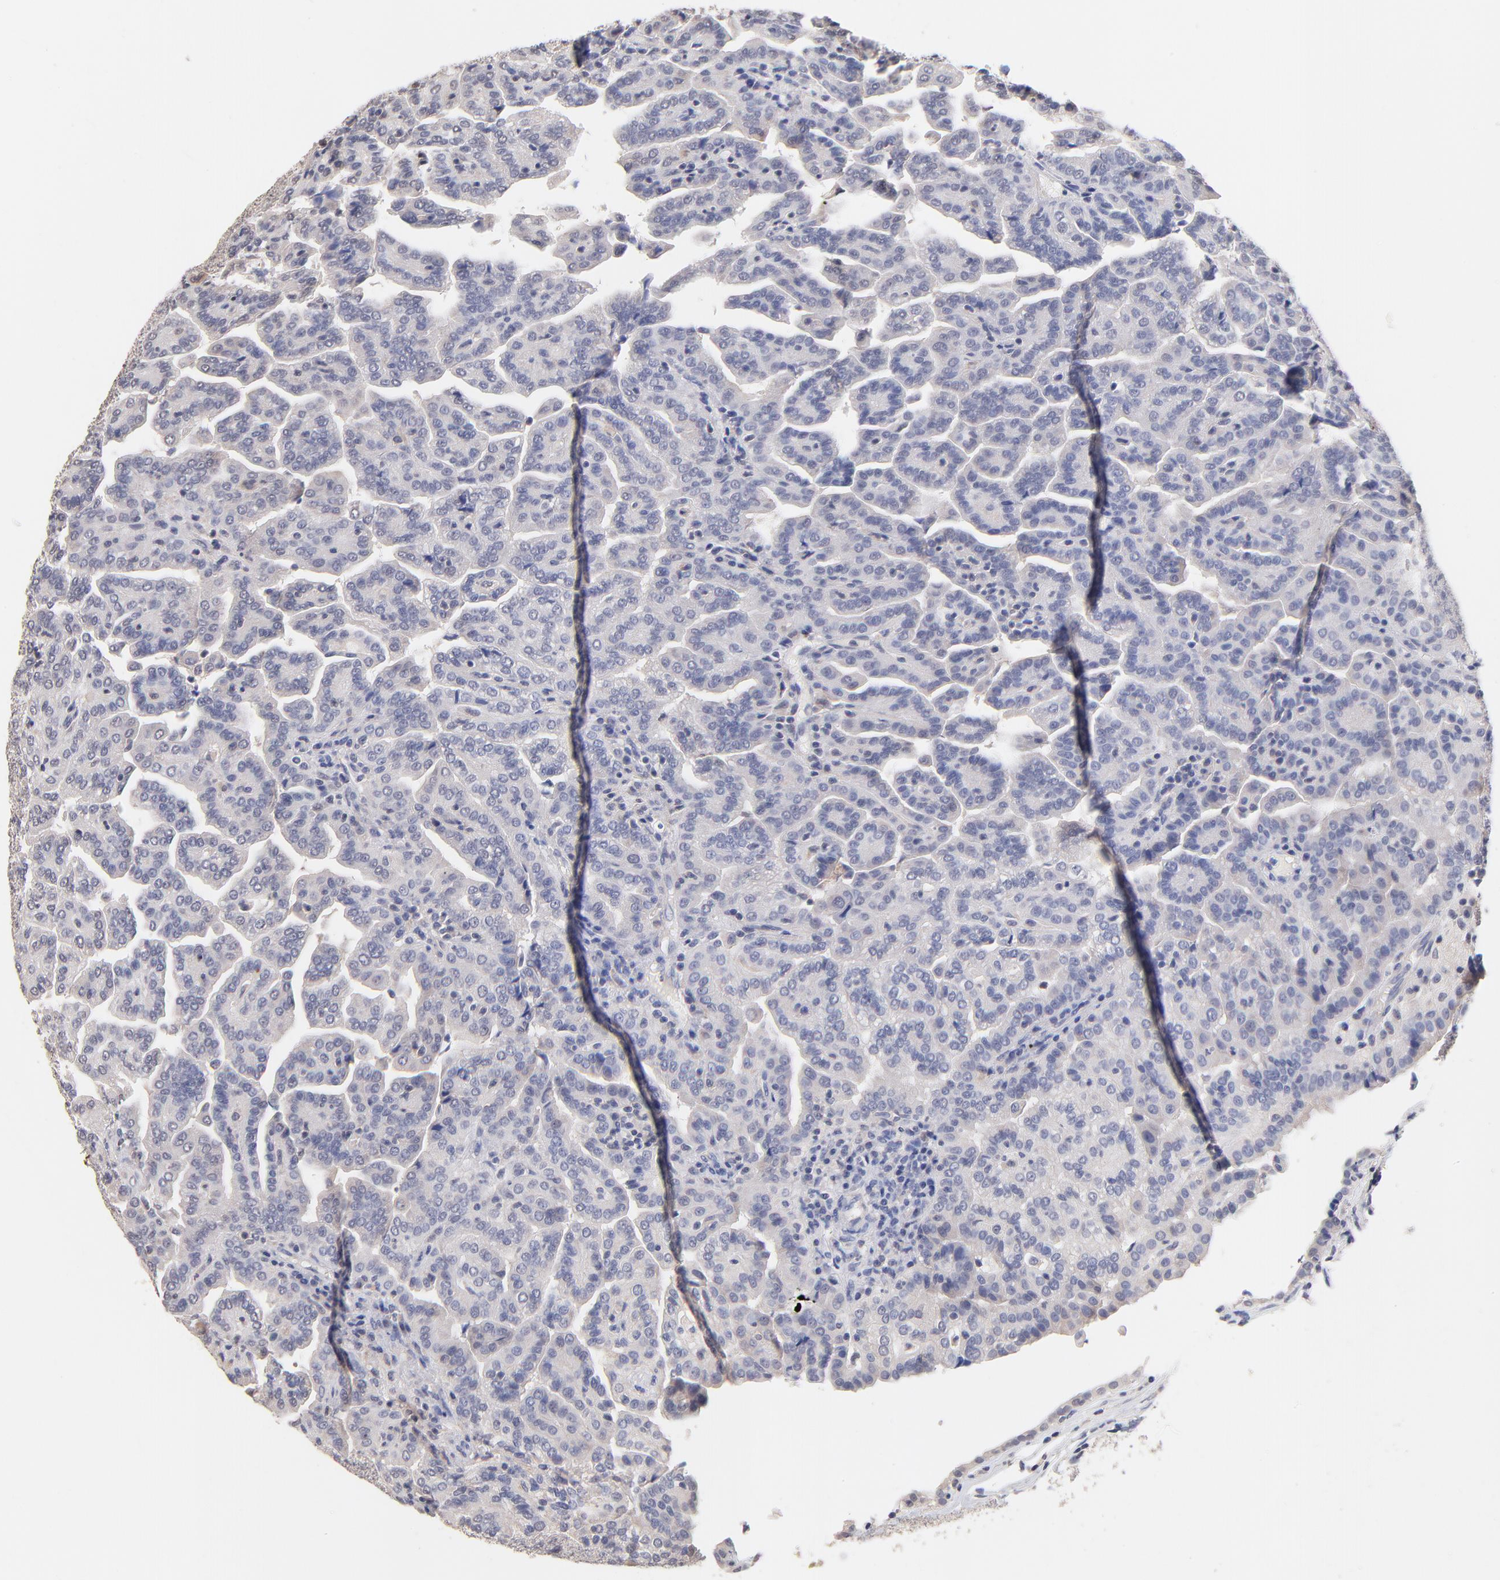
{"staining": {"intensity": "negative", "quantity": "none", "location": "none"}, "tissue": "renal cancer", "cell_type": "Tumor cells", "image_type": "cancer", "snomed": [{"axis": "morphology", "description": "Adenocarcinoma, NOS"}, {"axis": "topography", "description": "Kidney"}], "caption": "There is no significant positivity in tumor cells of adenocarcinoma (renal). The staining is performed using DAB (3,3'-diaminobenzidine) brown chromogen with nuclei counter-stained in using hematoxylin.", "gene": "RIBC2", "patient": {"sex": "male", "age": 61}}